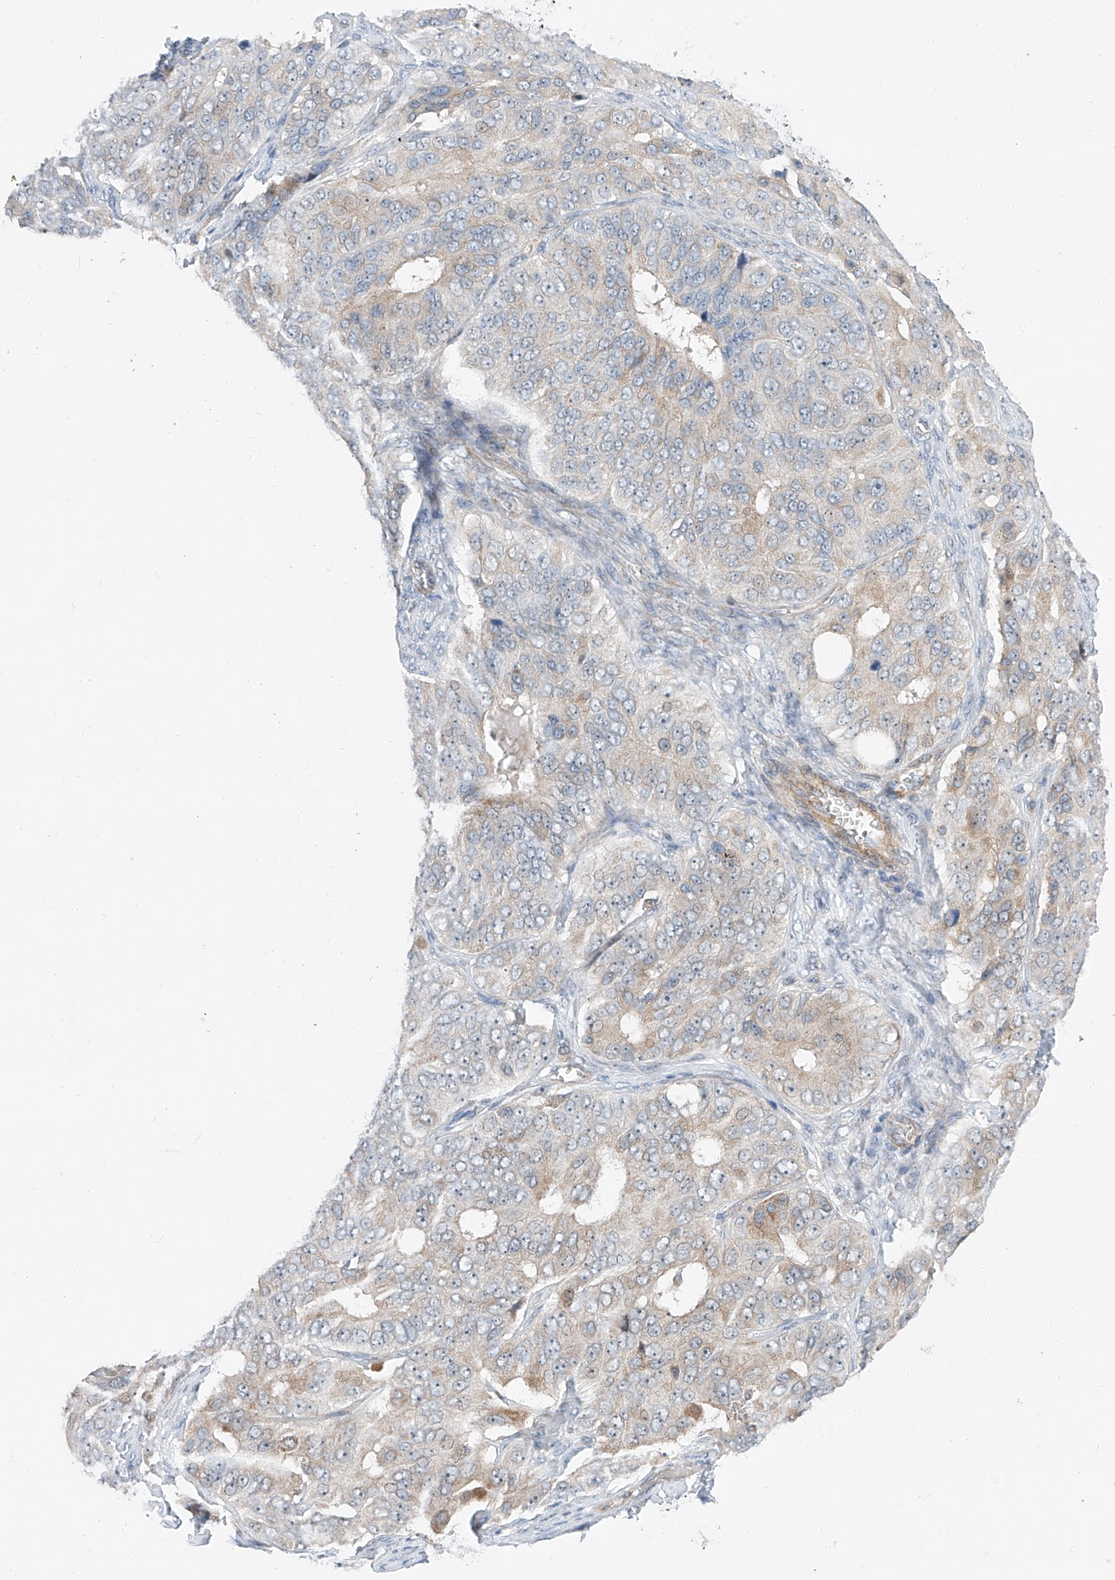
{"staining": {"intensity": "negative", "quantity": "none", "location": "none"}, "tissue": "ovarian cancer", "cell_type": "Tumor cells", "image_type": "cancer", "snomed": [{"axis": "morphology", "description": "Carcinoma, endometroid"}, {"axis": "topography", "description": "Ovary"}], "caption": "The histopathology image exhibits no staining of tumor cells in ovarian cancer (endometroid carcinoma).", "gene": "CLDND1", "patient": {"sex": "female", "age": 51}}